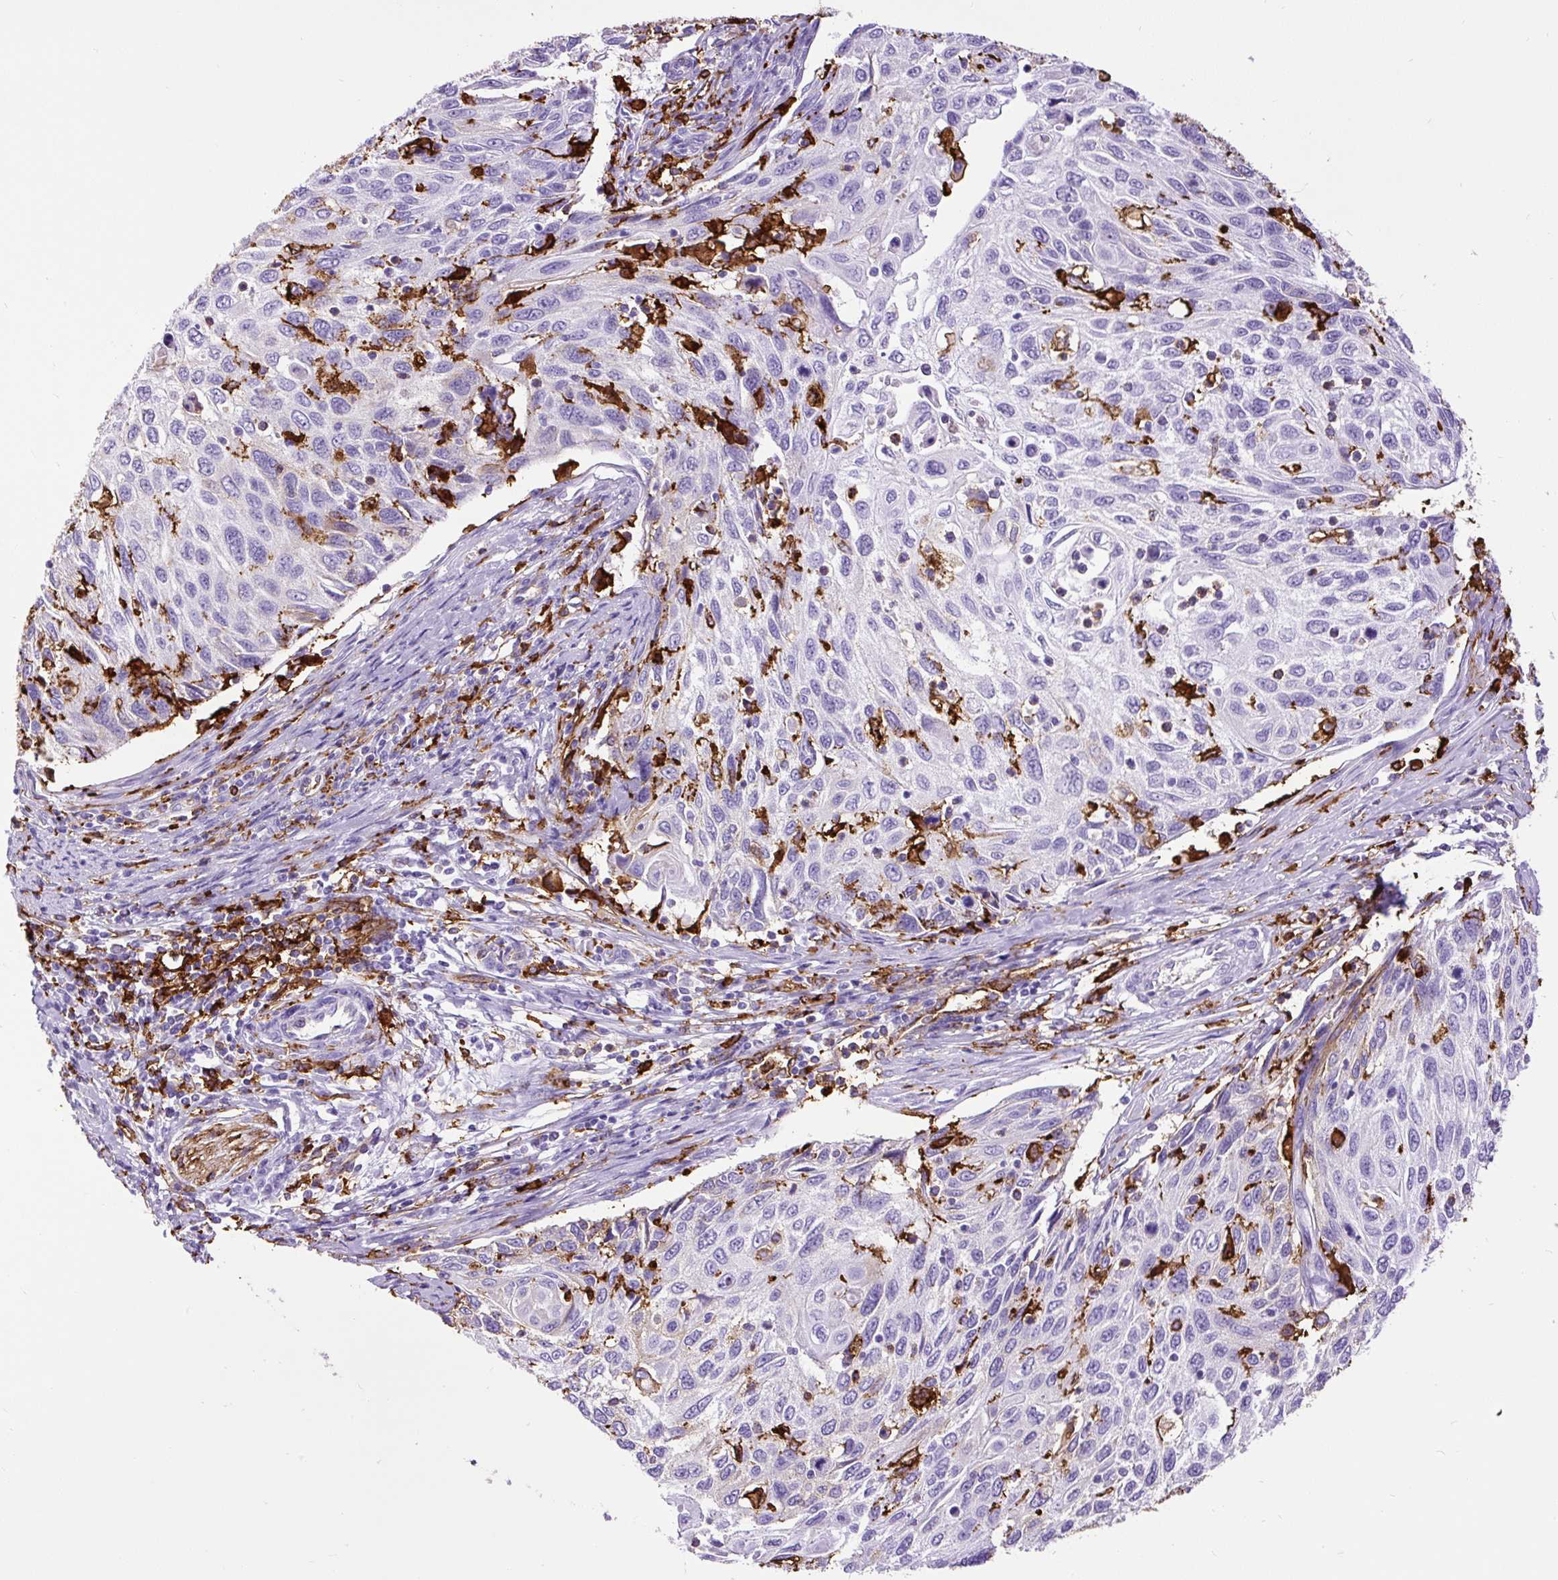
{"staining": {"intensity": "moderate", "quantity": "<25%", "location": "cytoplasmic/membranous"}, "tissue": "cervical cancer", "cell_type": "Tumor cells", "image_type": "cancer", "snomed": [{"axis": "morphology", "description": "Squamous cell carcinoma, NOS"}, {"axis": "topography", "description": "Cervix"}], "caption": "Immunohistochemical staining of human squamous cell carcinoma (cervical) displays moderate cytoplasmic/membranous protein positivity in approximately <25% of tumor cells.", "gene": "HLA-DRA", "patient": {"sex": "female", "age": 70}}